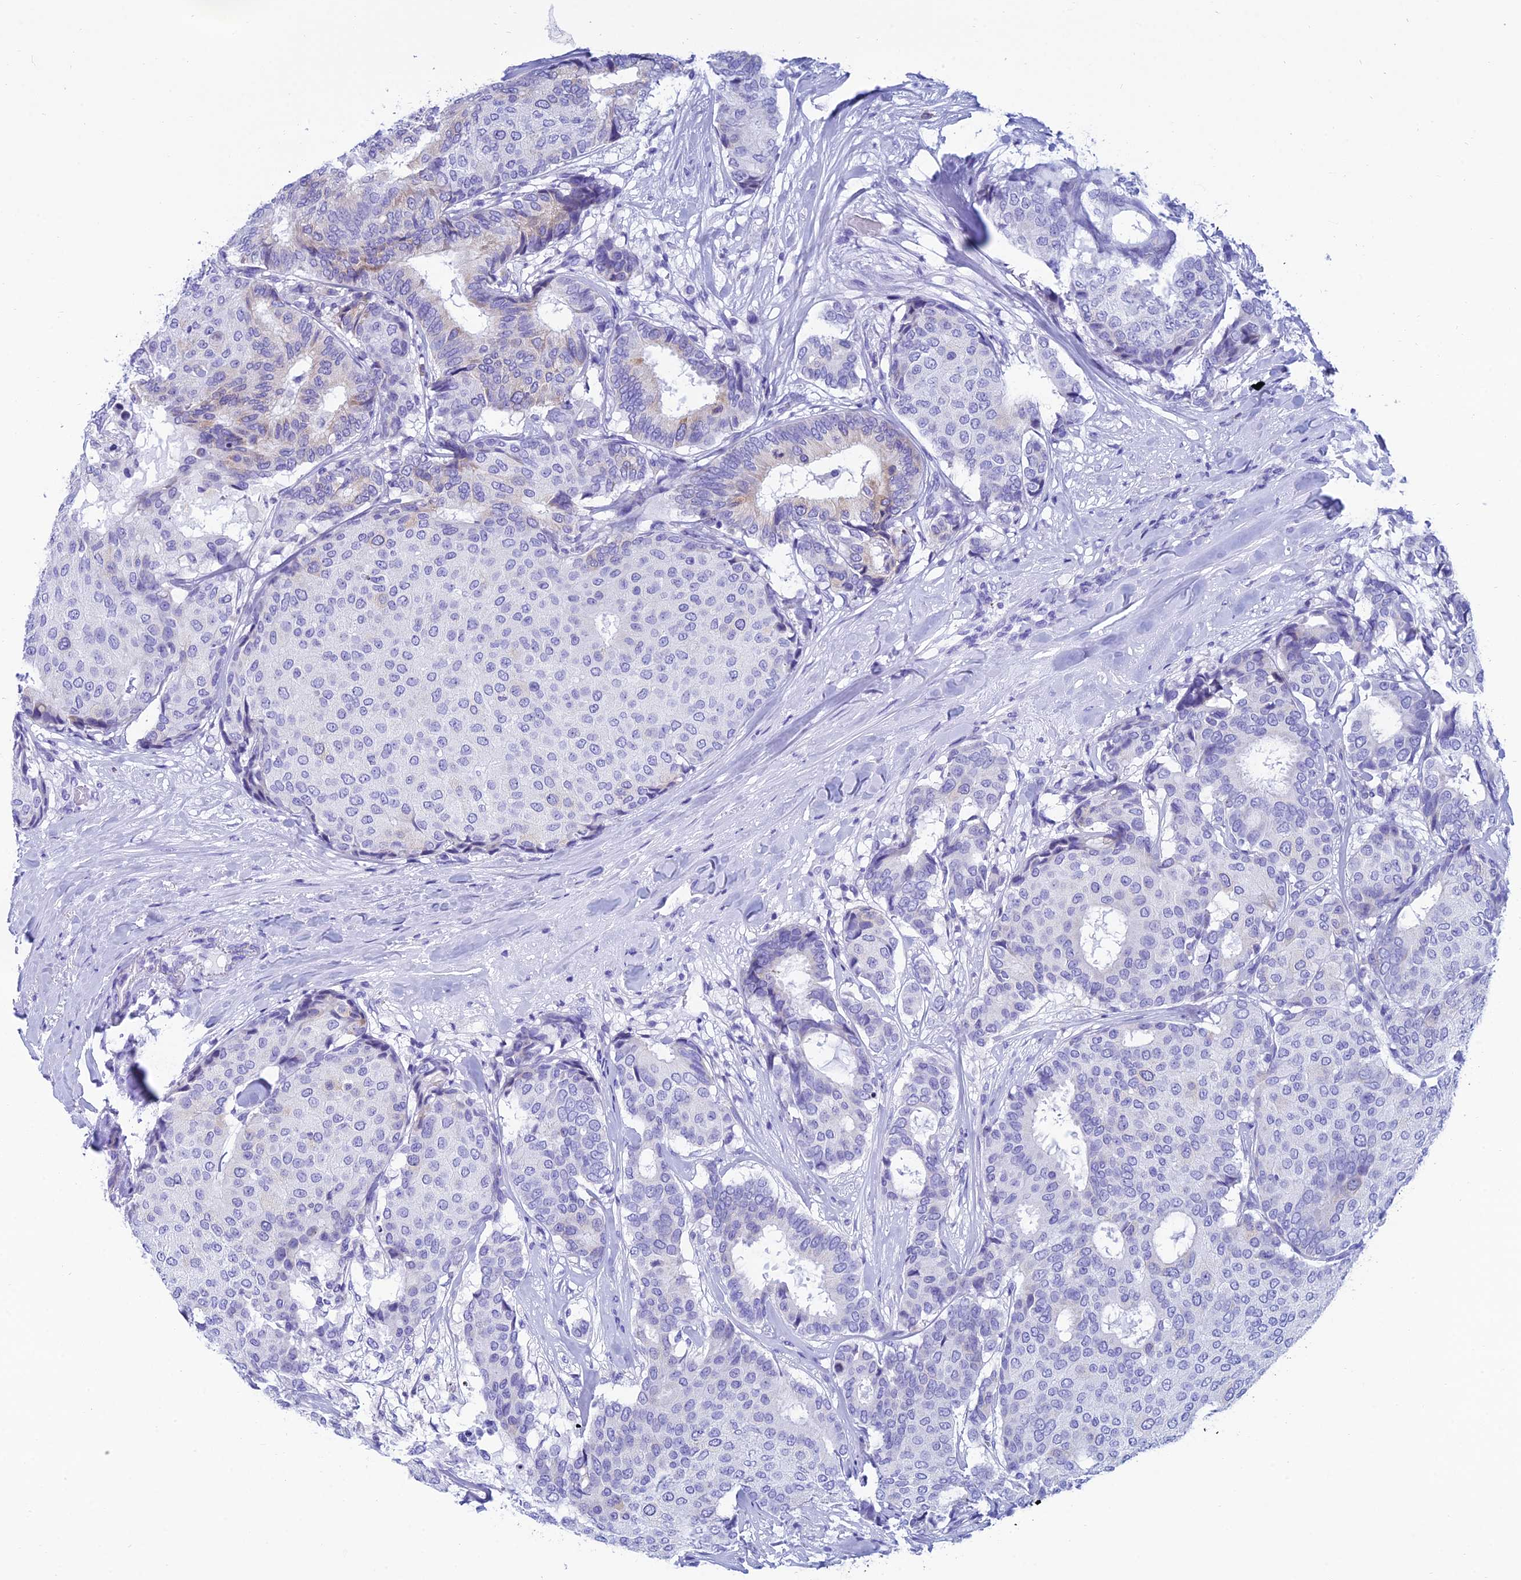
{"staining": {"intensity": "negative", "quantity": "none", "location": "none"}, "tissue": "breast cancer", "cell_type": "Tumor cells", "image_type": "cancer", "snomed": [{"axis": "morphology", "description": "Duct carcinoma"}, {"axis": "topography", "description": "Breast"}], "caption": "An immunohistochemistry micrograph of breast infiltrating ductal carcinoma is shown. There is no staining in tumor cells of breast infiltrating ductal carcinoma.", "gene": "REEP4", "patient": {"sex": "female", "age": 75}}